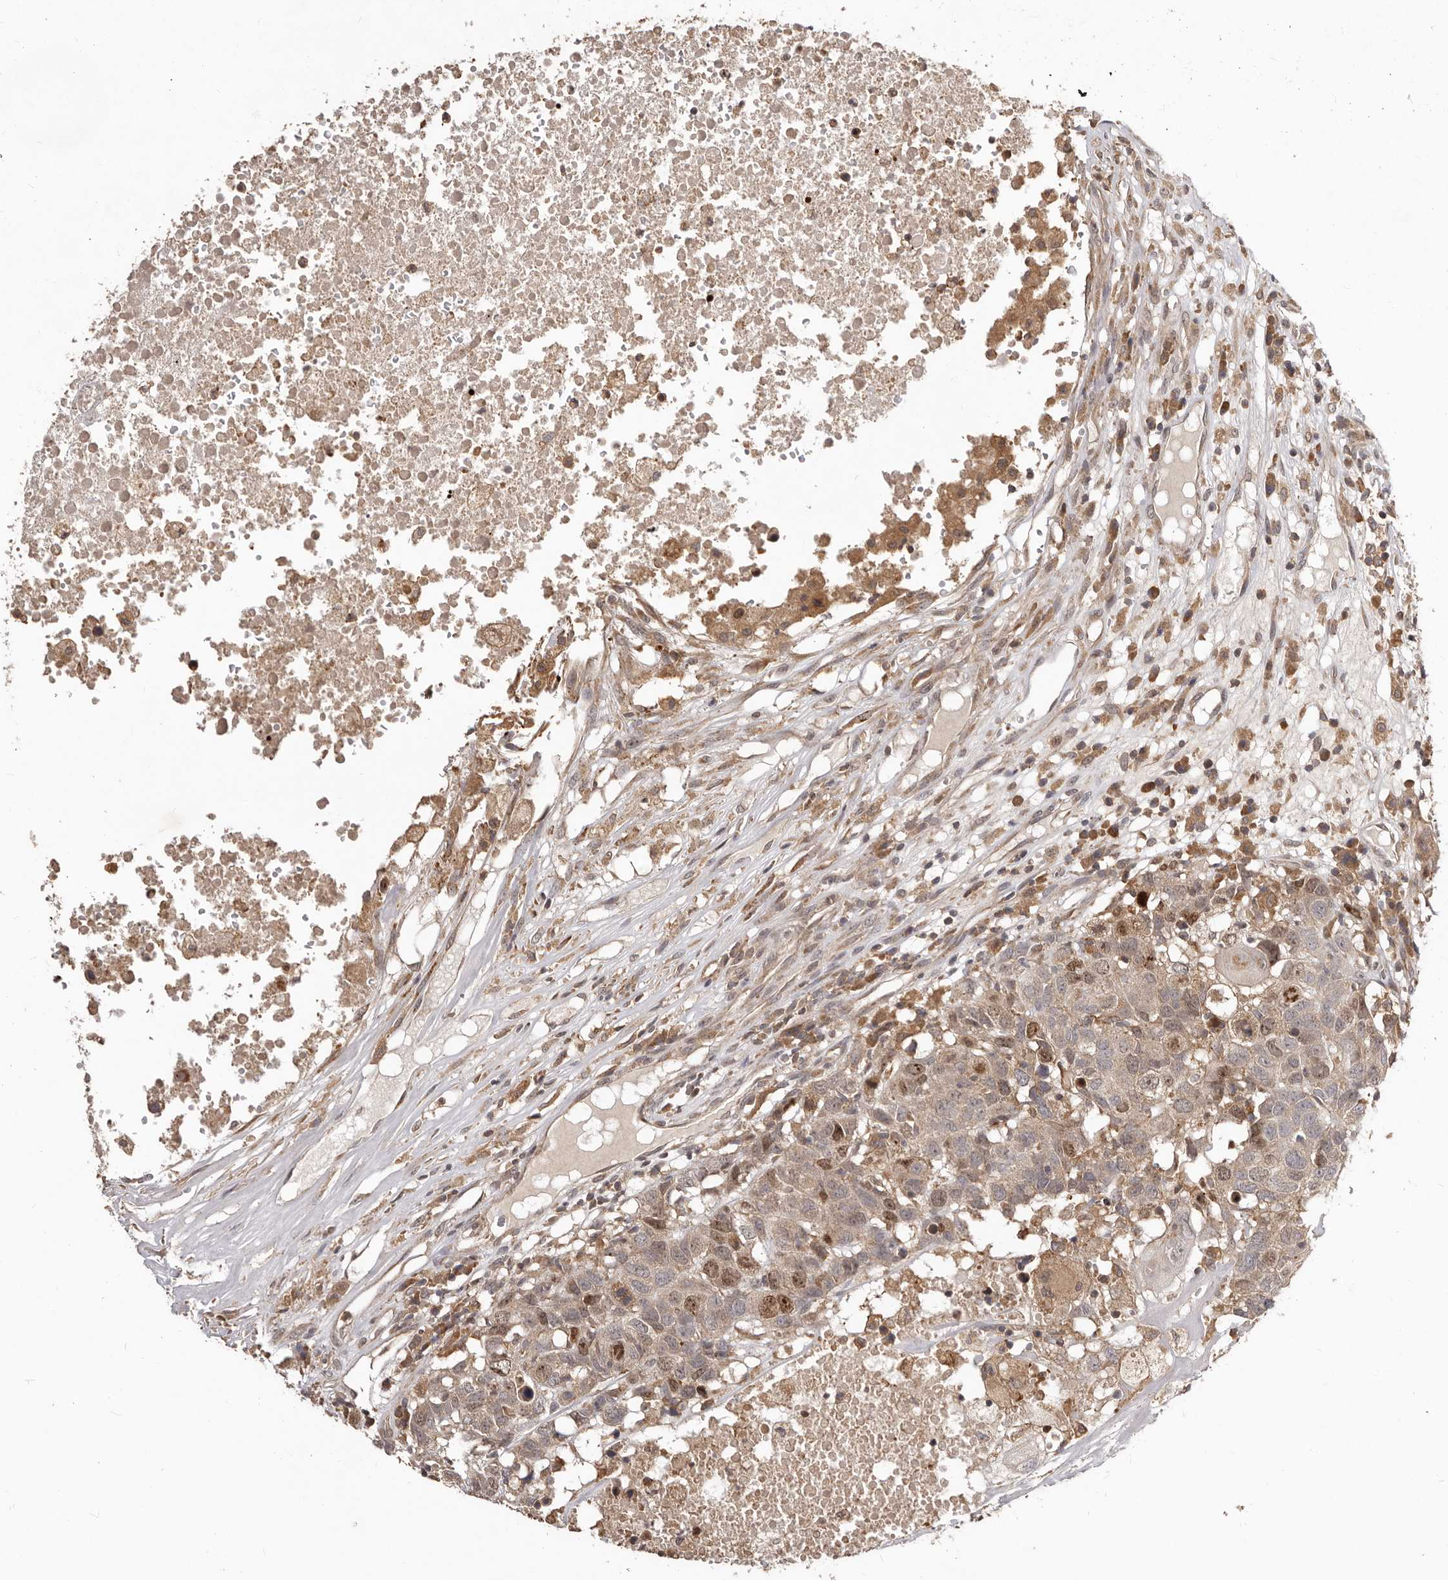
{"staining": {"intensity": "moderate", "quantity": ">75%", "location": "cytoplasmic/membranous,nuclear"}, "tissue": "head and neck cancer", "cell_type": "Tumor cells", "image_type": "cancer", "snomed": [{"axis": "morphology", "description": "Squamous cell carcinoma, NOS"}, {"axis": "topography", "description": "Head-Neck"}], "caption": "The immunohistochemical stain shows moderate cytoplasmic/membranous and nuclear positivity in tumor cells of head and neck cancer (squamous cell carcinoma) tissue.", "gene": "RNF187", "patient": {"sex": "male", "age": 66}}